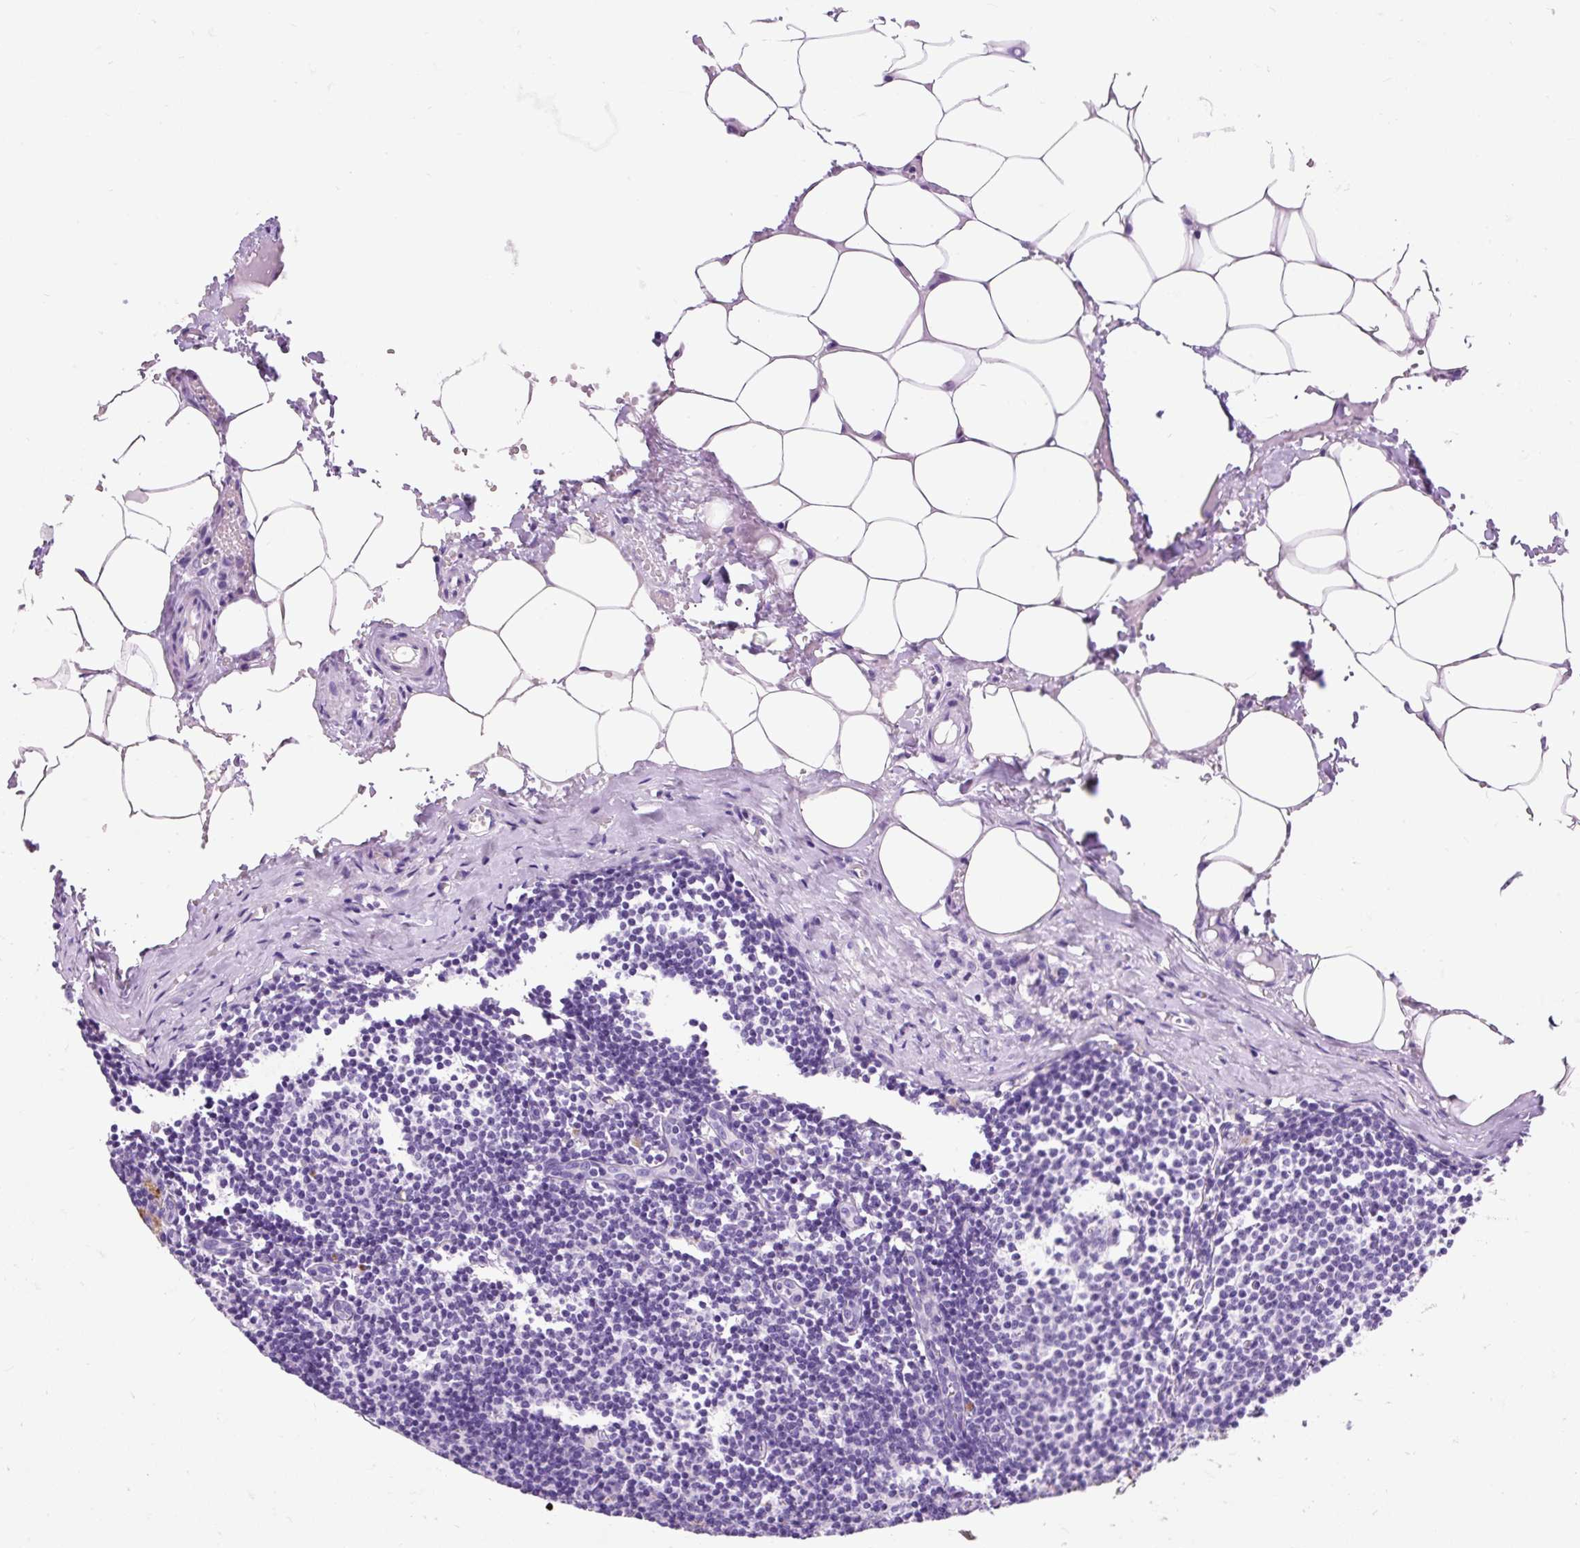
{"staining": {"intensity": "negative", "quantity": "none", "location": "none"}, "tissue": "lymph node", "cell_type": "Germinal center cells", "image_type": "normal", "snomed": [{"axis": "morphology", "description": "Normal tissue, NOS"}, {"axis": "topography", "description": "Lymph node"}], "caption": "Immunohistochemistry photomicrograph of unremarkable lymph node stained for a protein (brown), which exhibits no expression in germinal center cells.", "gene": "HEXB", "patient": {"sex": "male", "age": 49}}